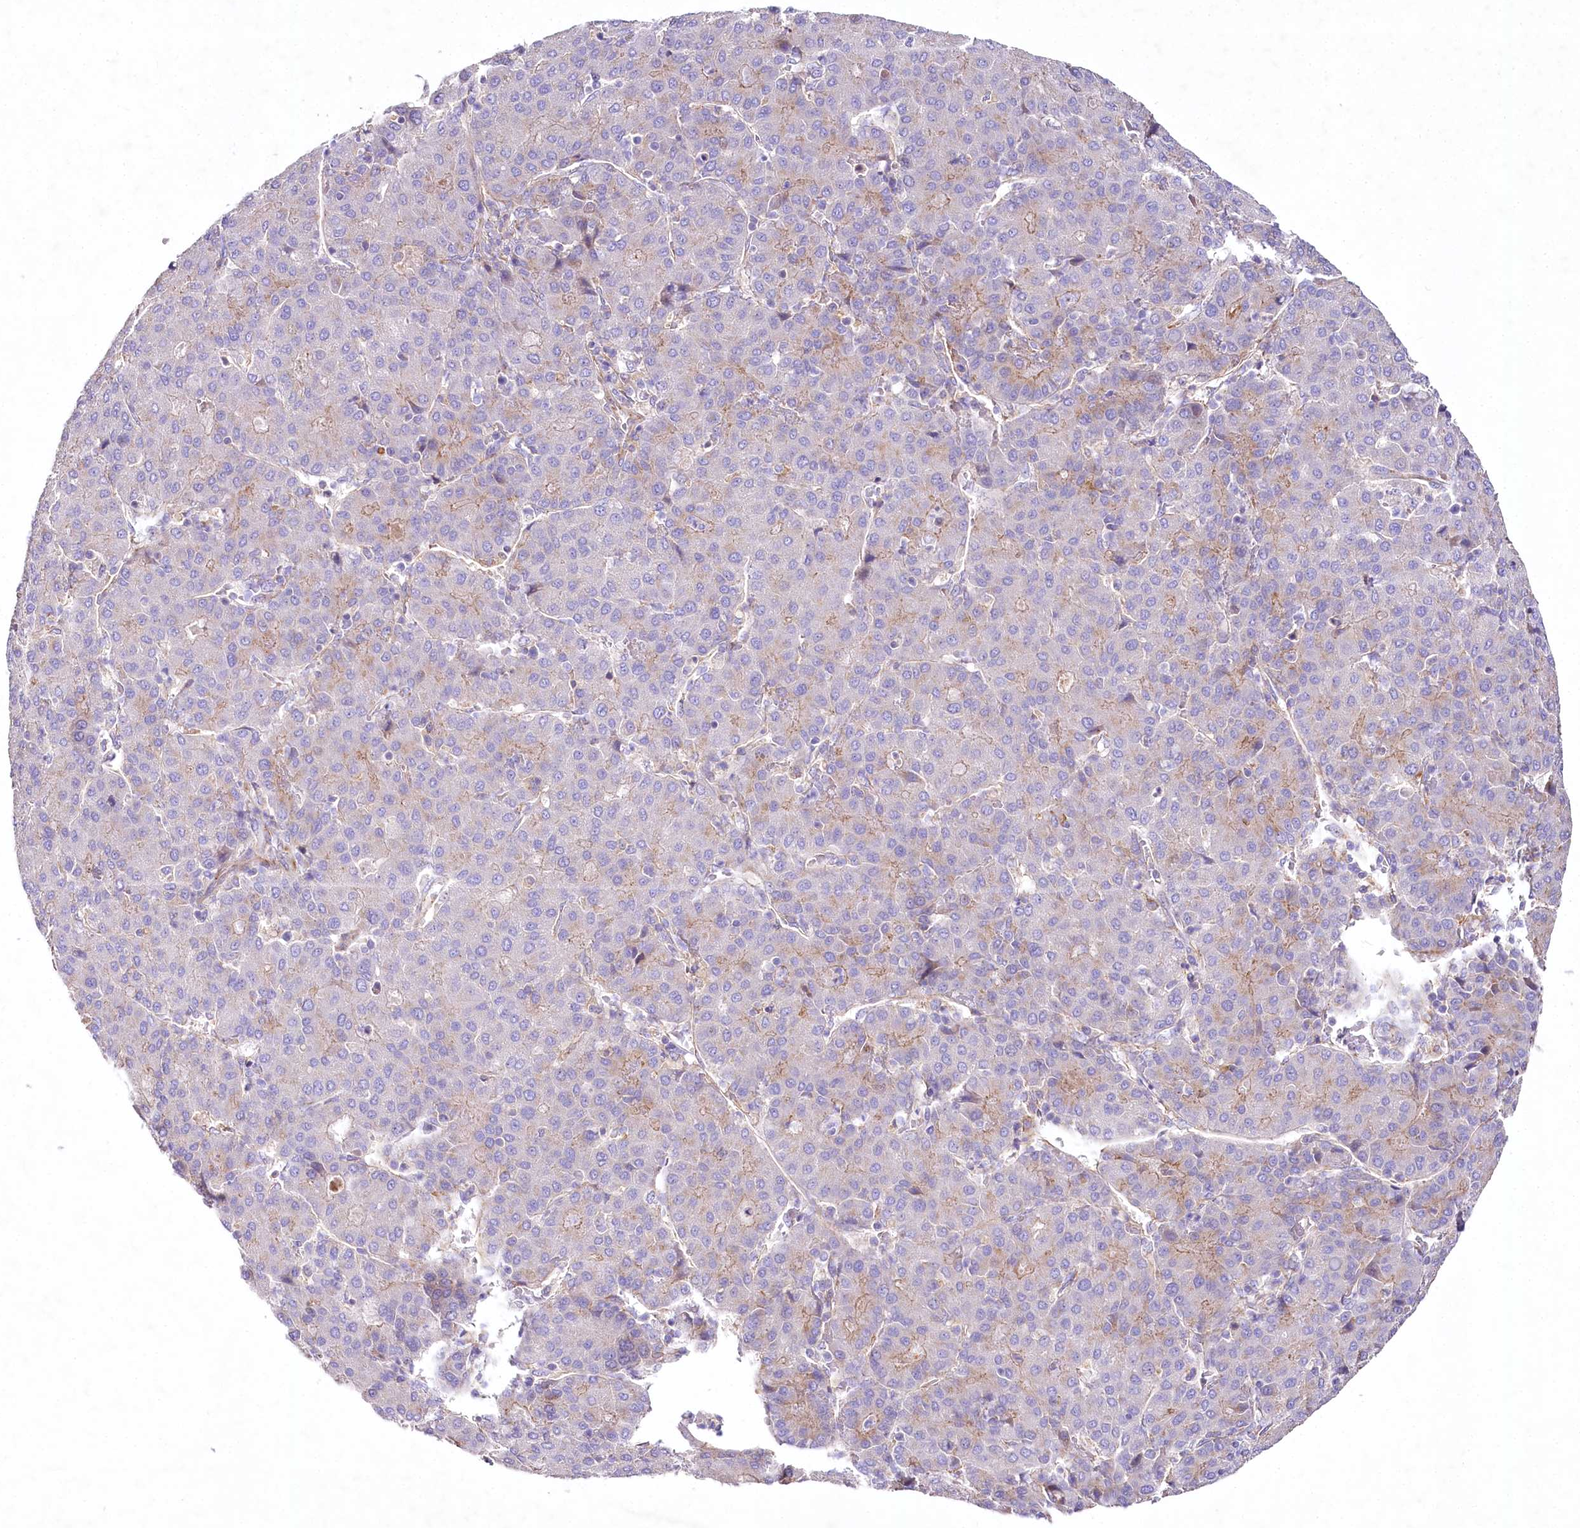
{"staining": {"intensity": "weak", "quantity": "<25%", "location": "cytoplasmic/membranous"}, "tissue": "liver cancer", "cell_type": "Tumor cells", "image_type": "cancer", "snomed": [{"axis": "morphology", "description": "Carcinoma, Hepatocellular, NOS"}, {"axis": "topography", "description": "Liver"}], "caption": "Human hepatocellular carcinoma (liver) stained for a protein using IHC displays no staining in tumor cells.", "gene": "STX6", "patient": {"sex": "male", "age": 65}}